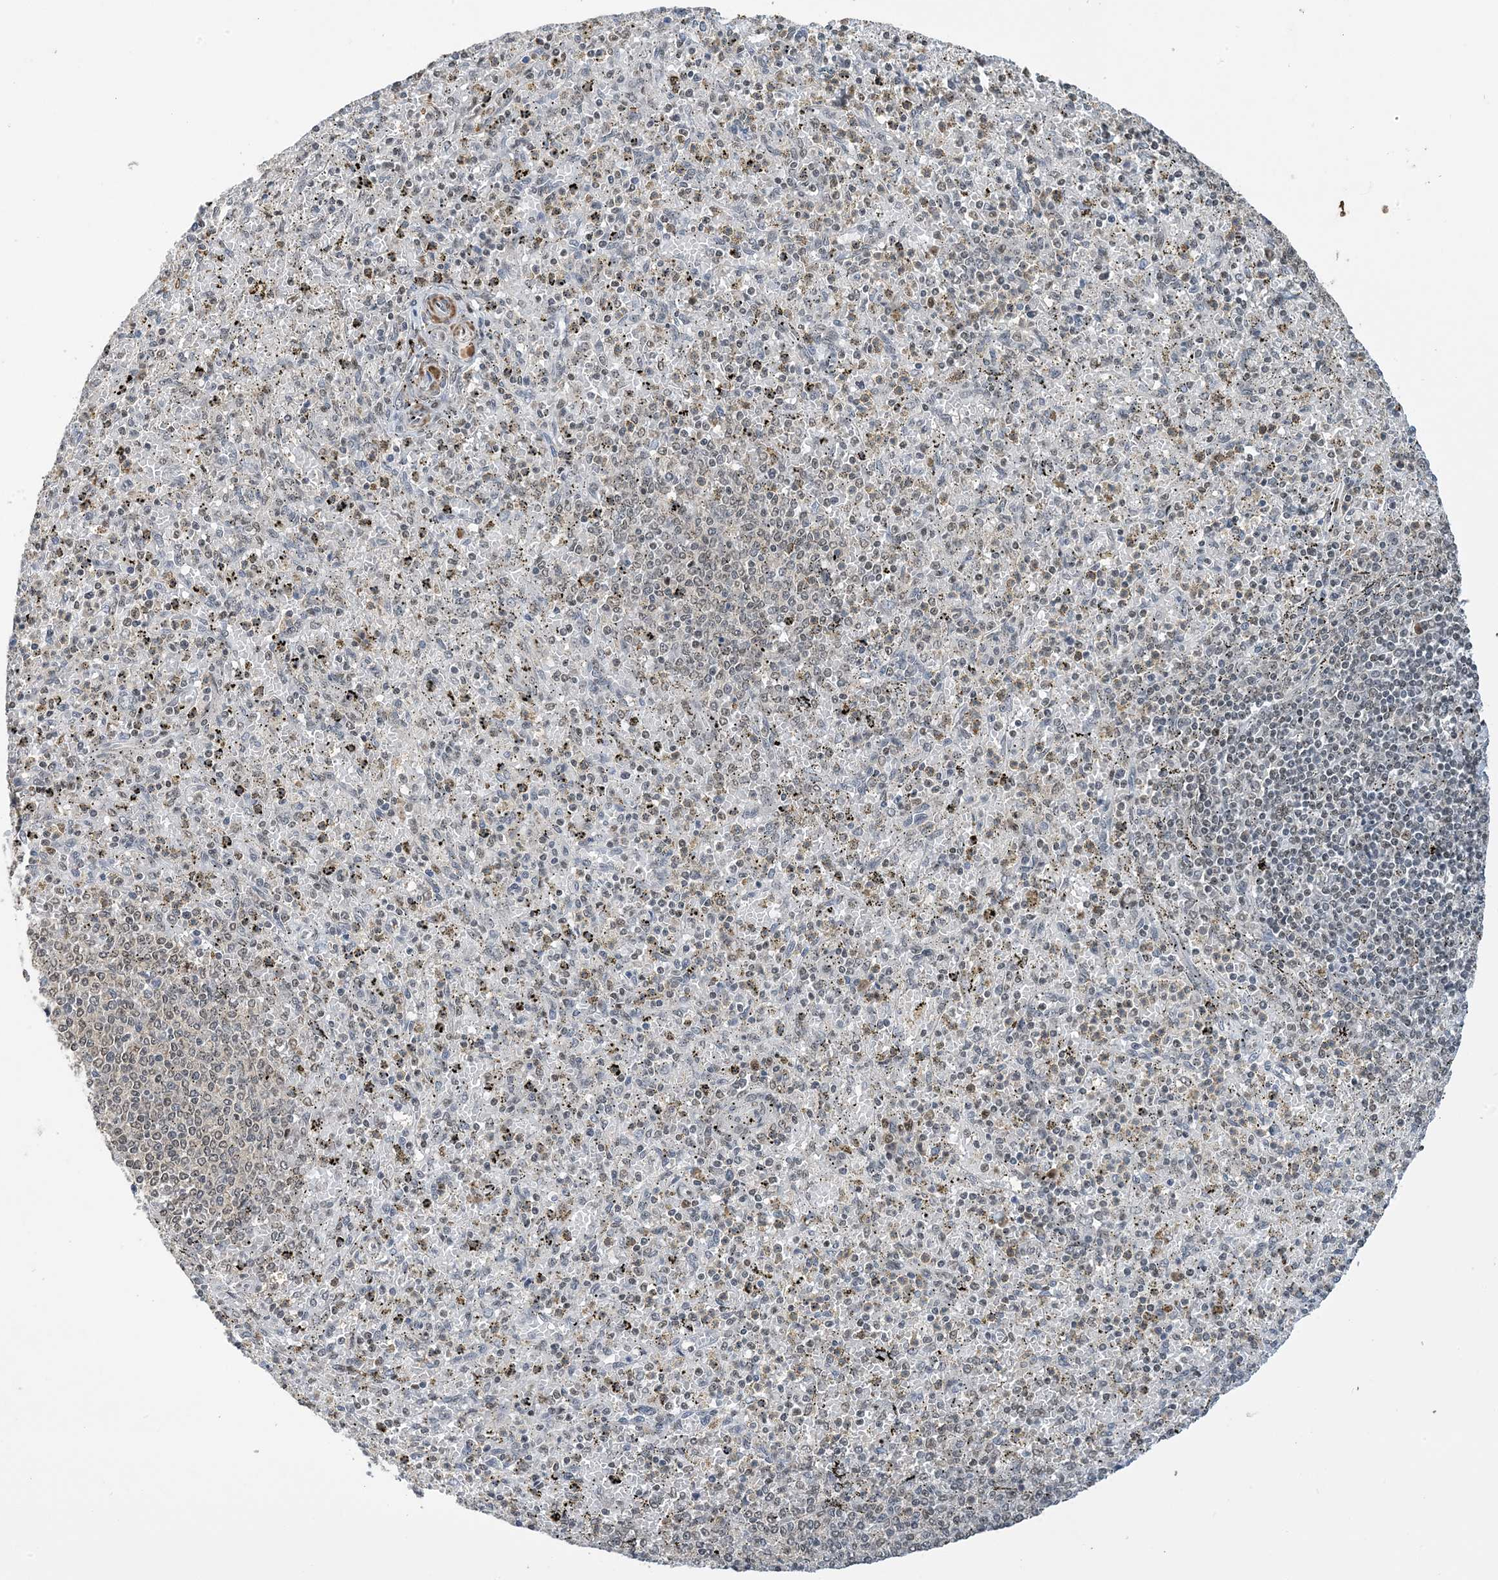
{"staining": {"intensity": "weak", "quantity": "25%-75%", "location": "nuclear"}, "tissue": "spleen", "cell_type": "Cells in red pulp", "image_type": "normal", "snomed": [{"axis": "morphology", "description": "Normal tissue, NOS"}, {"axis": "topography", "description": "Spleen"}], "caption": "Approximately 25%-75% of cells in red pulp in normal human spleen display weak nuclear protein expression as visualized by brown immunohistochemical staining.", "gene": "ACYP2", "patient": {"sex": "male", "age": 72}}